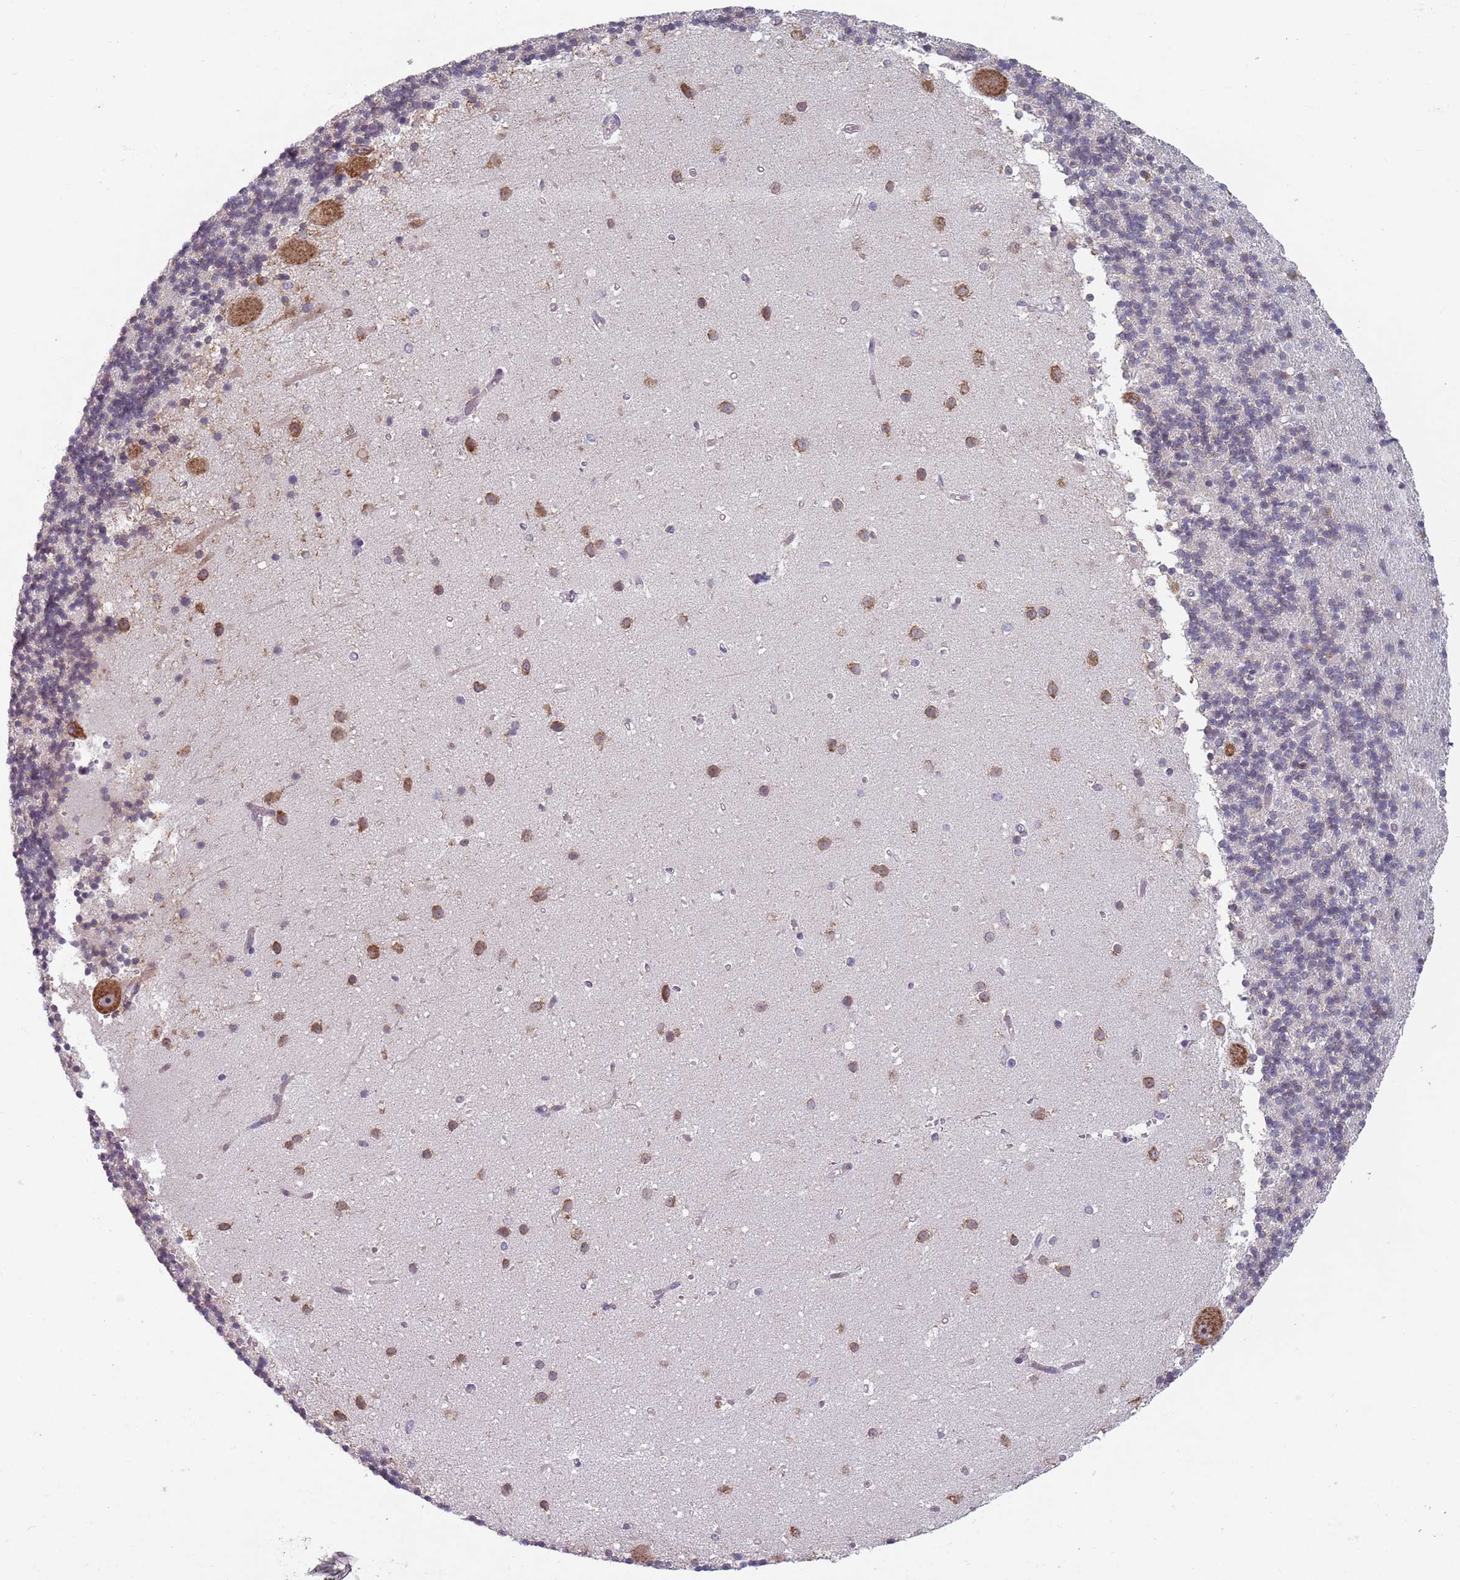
{"staining": {"intensity": "negative", "quantity": "none", "location": "none"}, "tissue": "cerebellum", "cell_type": "Cells in granular layer", "image_type": "normal", "snomed": [{"axis": "morphology", "description": "Normal tissue, NOS"}, {"axis": "topography", "description": "Cerebellum"}], "caption": "Image shows no significant protein positivity in cells in granular layer of benign cerebellum. (DAB (3,3'-diaminobenzidine) immunohistochemistry (IHC), high magnification).", "gene": "RPL17", "patient": {"sex": "male", "age": 54}}